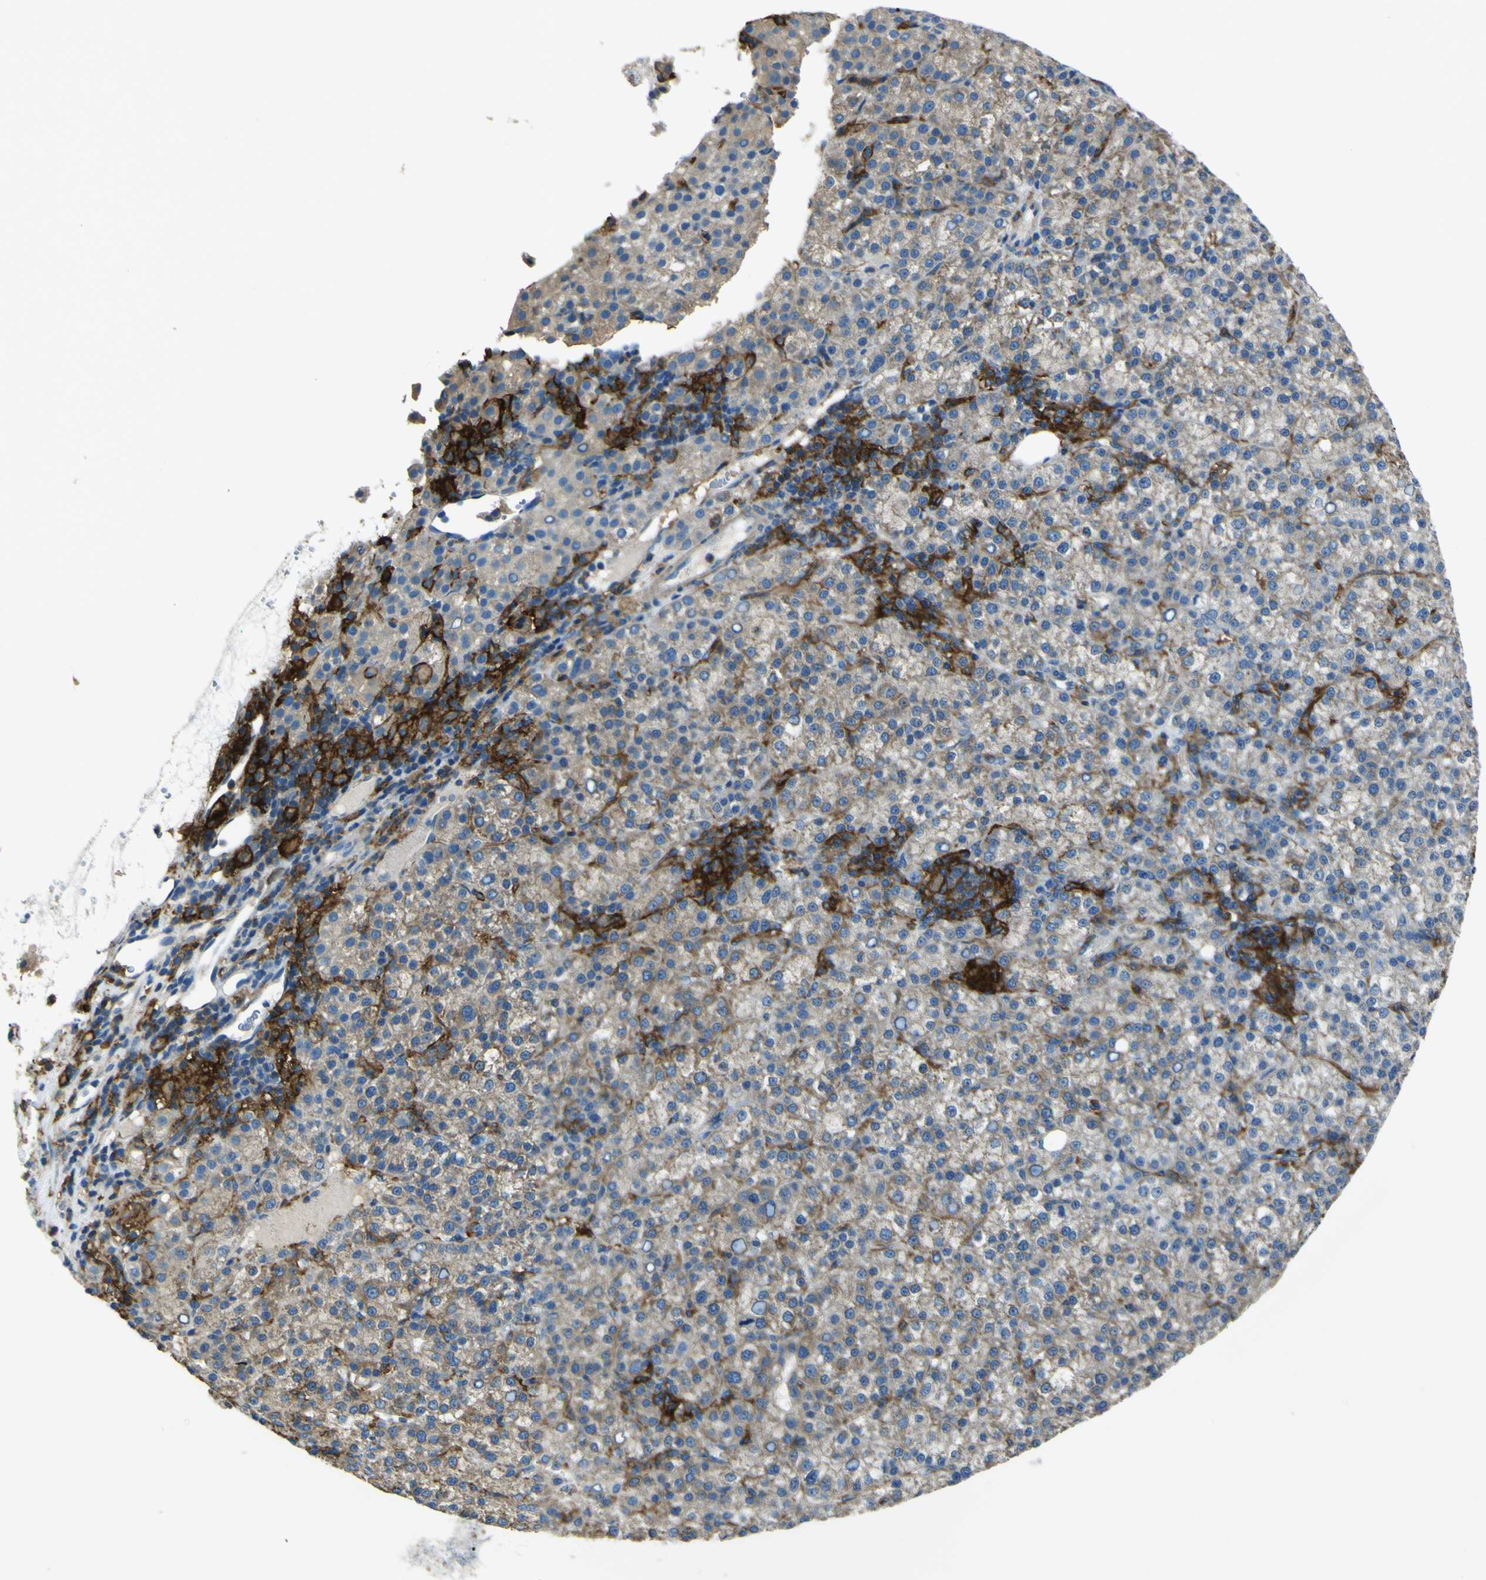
{"staining": {"intensity": "weak", "quantity": "25%-75%", "location": "cytoplasmic/membranous"}, "tissue": "liver cancer", "cell_type": "Tumor cells", "image_type": "cancer", "snomed": [{"axis": "morphology", "description": "Carcinoma, Hepatocellular, NOS"}, {"axis": "topography", "description": "Liver"}], "caption": "Brown immunohistochemical staining in human liver cancer reveals weak cytoplasmic/membranous positivity in about 25%-75% of tumor cells.", "gene": "LAIR1", "patient": {"sex": "female", "age": 58}}